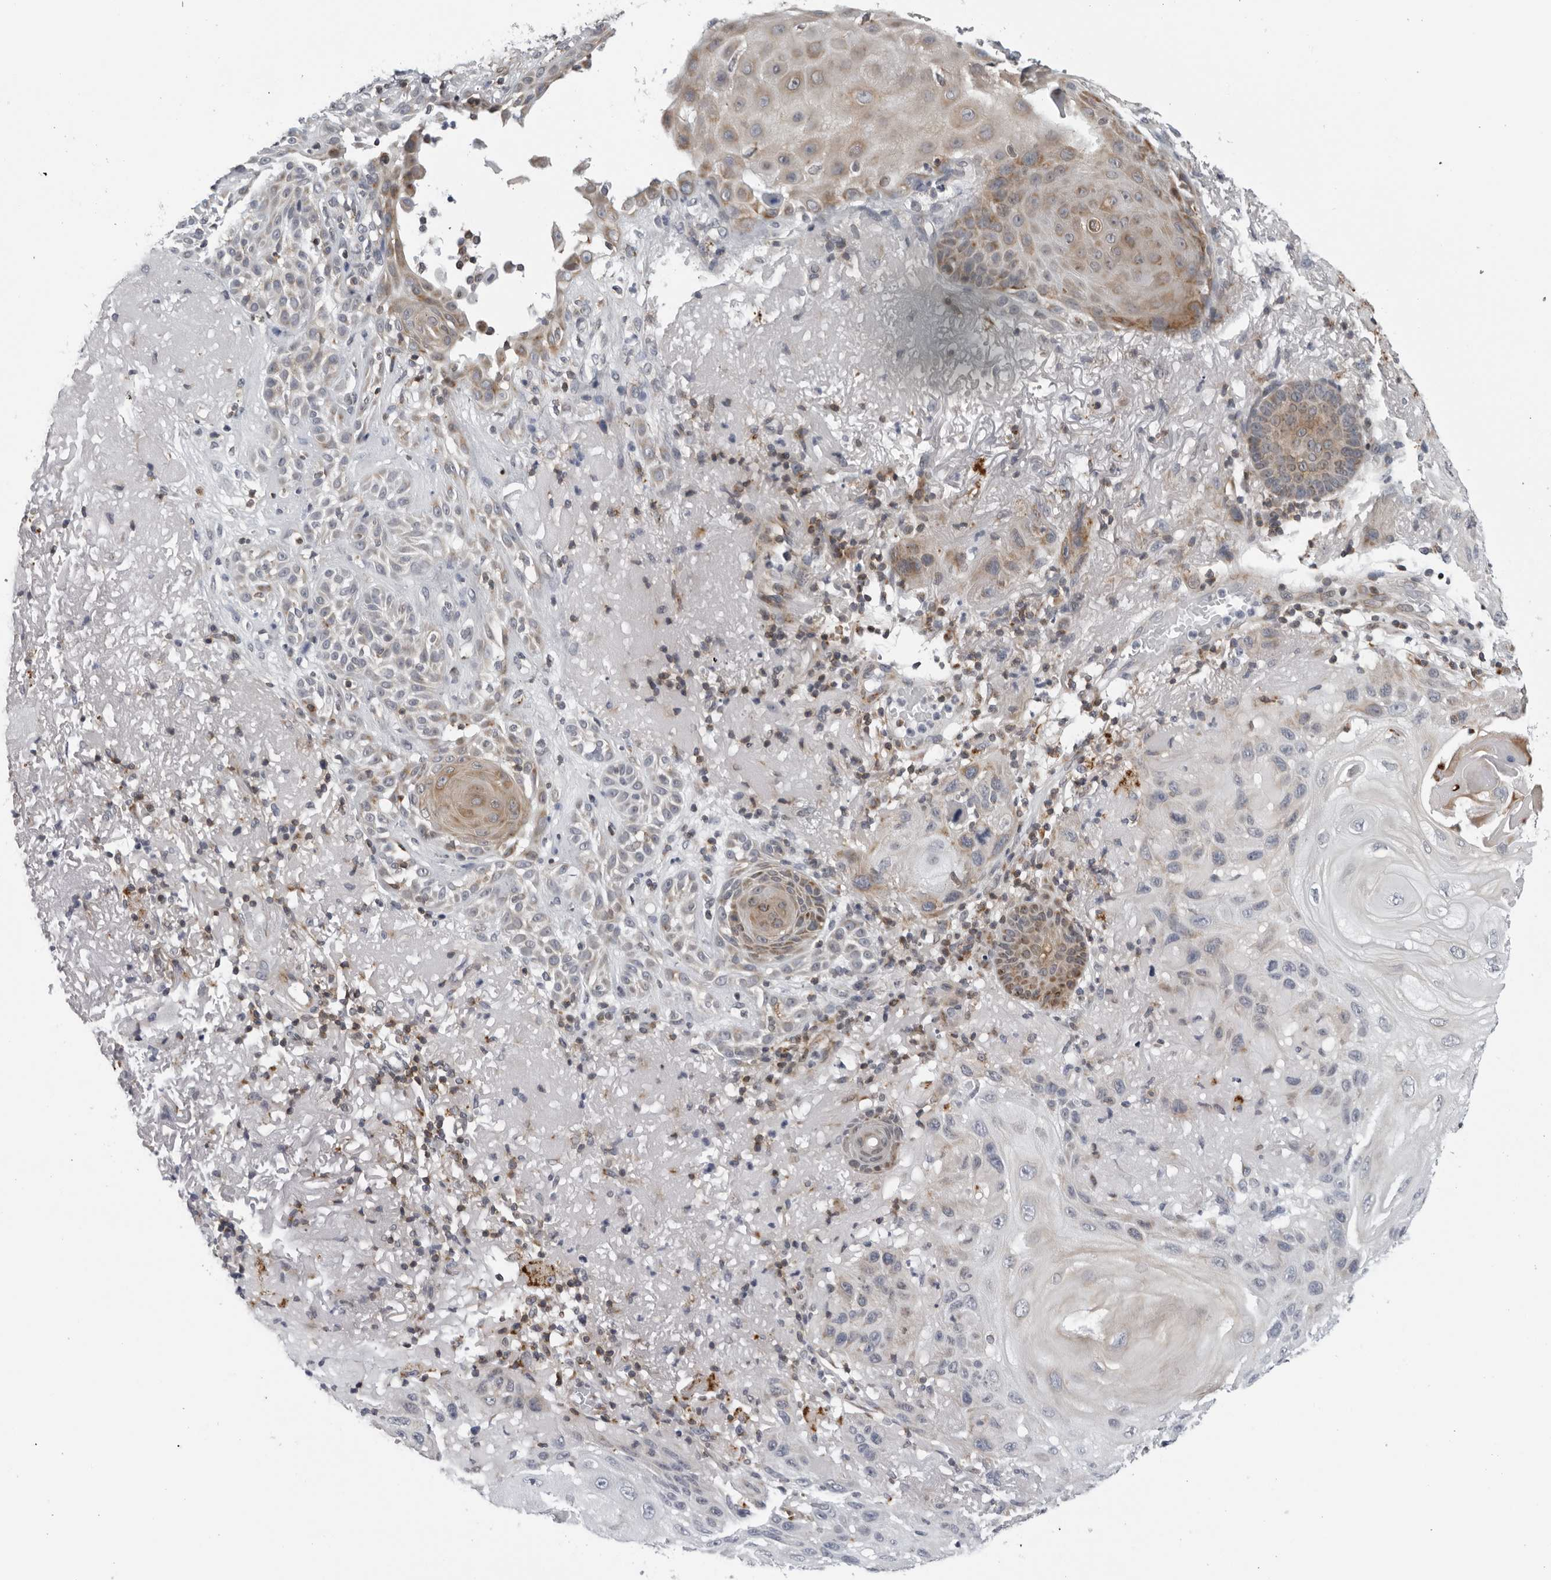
{"staining": {"intensity": "weak", "quantity": "25%-75%", "location": "cytoplasmic/membranous"}, "tissue": "skin cancer", "cell_type": "Tumor cells", "image_type": "cancer", "snomed": [{"axis": "morphology", "description": "Normal tissue, NOS"}, {"axis": "morphology", "description": "Squamous cell carcinoma, NOS"}, {"axis": "topography", "description": "Skin"}], "caption": "IHC image of human squamous cell carcinoma (skin) stained for a protein (brown), which demonstrates low levels of weak cytoplasmic/membranous expression in about 25%-75% of tumor cells.", "gene": "CPT2", "patient": {"sex": "female", "age": 96}}